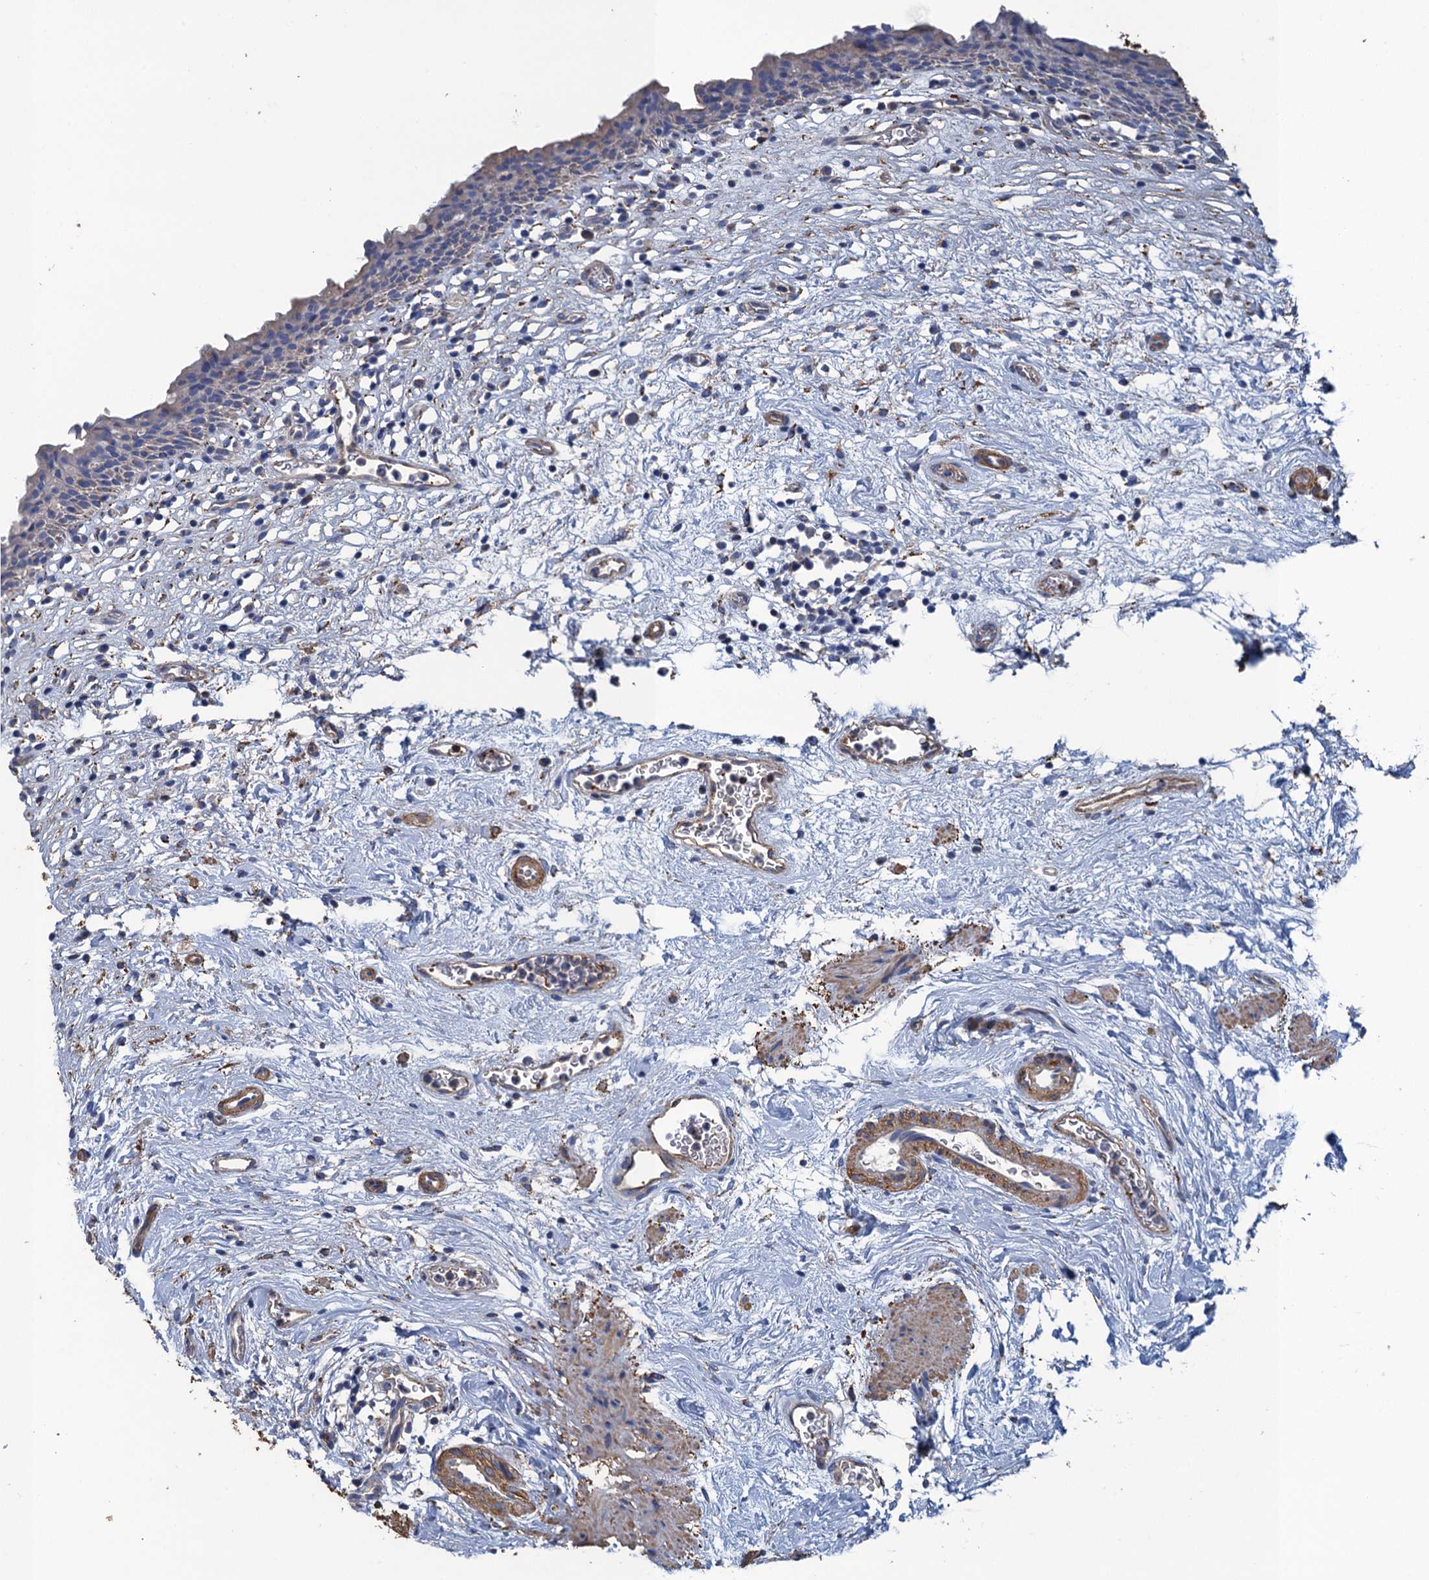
{"staining": {"intensity": "weak", "quantity": "<25%", "location": "cytoplasmic/membranous"}, "tissue": "urinary bladder", "cell_type": "Urothelial cells", "image_type": "normal", "snomed": [{"axis": "morphology", "description": "Normal tissue, NOS"}, {"axis": "morphology", "description": "Inflammation, NOS"}, {"axis": "topography", "description": "Urinary bladder"}], "caption": "Human urinary bladder stained for a protein using immunohistochemistry (IHC) exhibits no expression in urothelial cells.", "gene": "ENSG00000260643", "patient": {"sex": "male", "age": 63}}